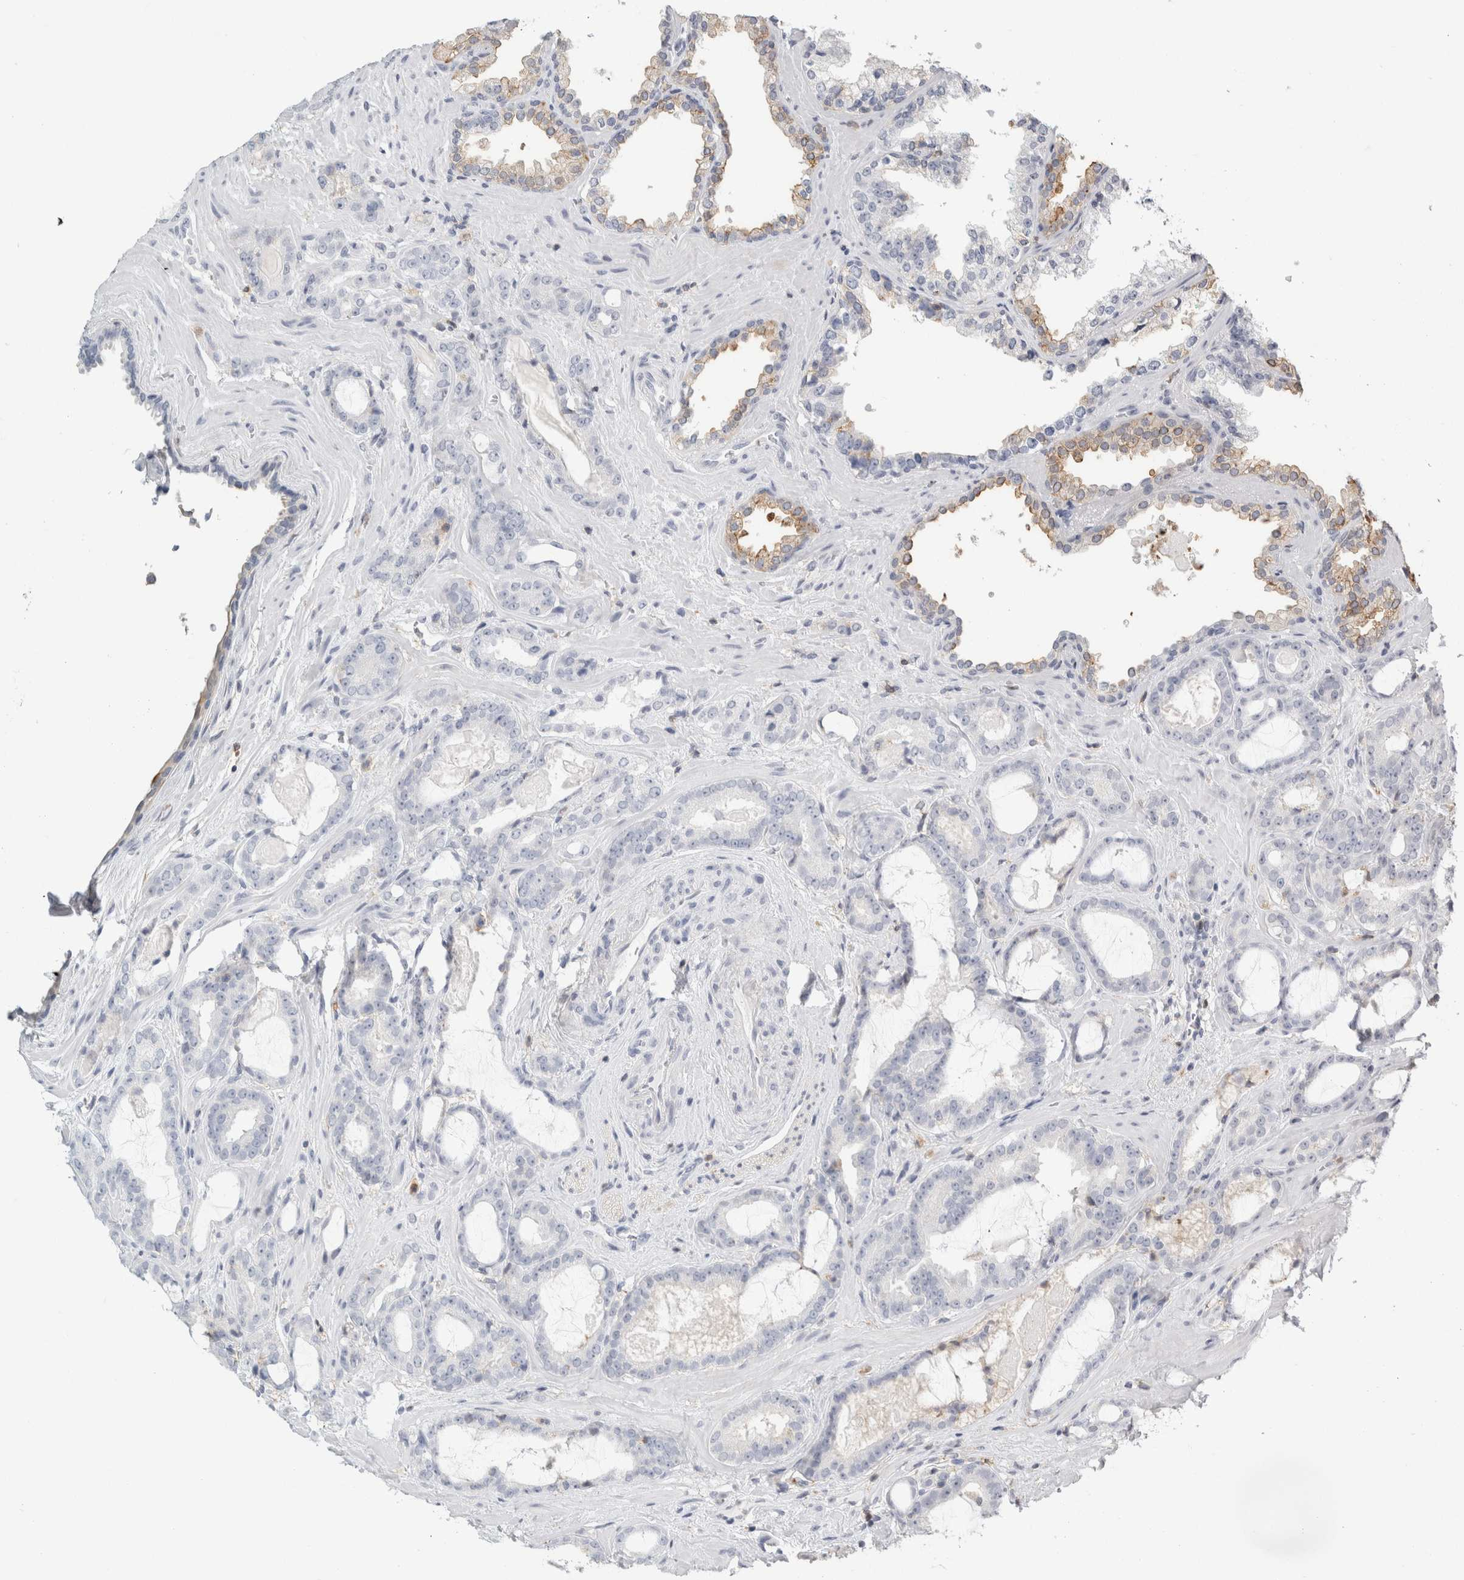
{"staining": {"intensity": "negative", "quantity": "none", "location": "none"}, "tissue": "prostate cancer", "cell_type": "Tumor cells", "image_type": "cancer", "snomed": [{"axis": "morphology", "description": "Adenocarcinoma, Low grade"}, {"axis": "topography", "description": "Prostate"}], "caption": "DAB (3,3'-diaminobenzidine) immunohistochemical staining of human prostate cancer (low-grade adenocarcinoma) shows no significant expression in tumor cells.", "gene": "P2RY2", "patient": {"sex": "male", "age": 60}}